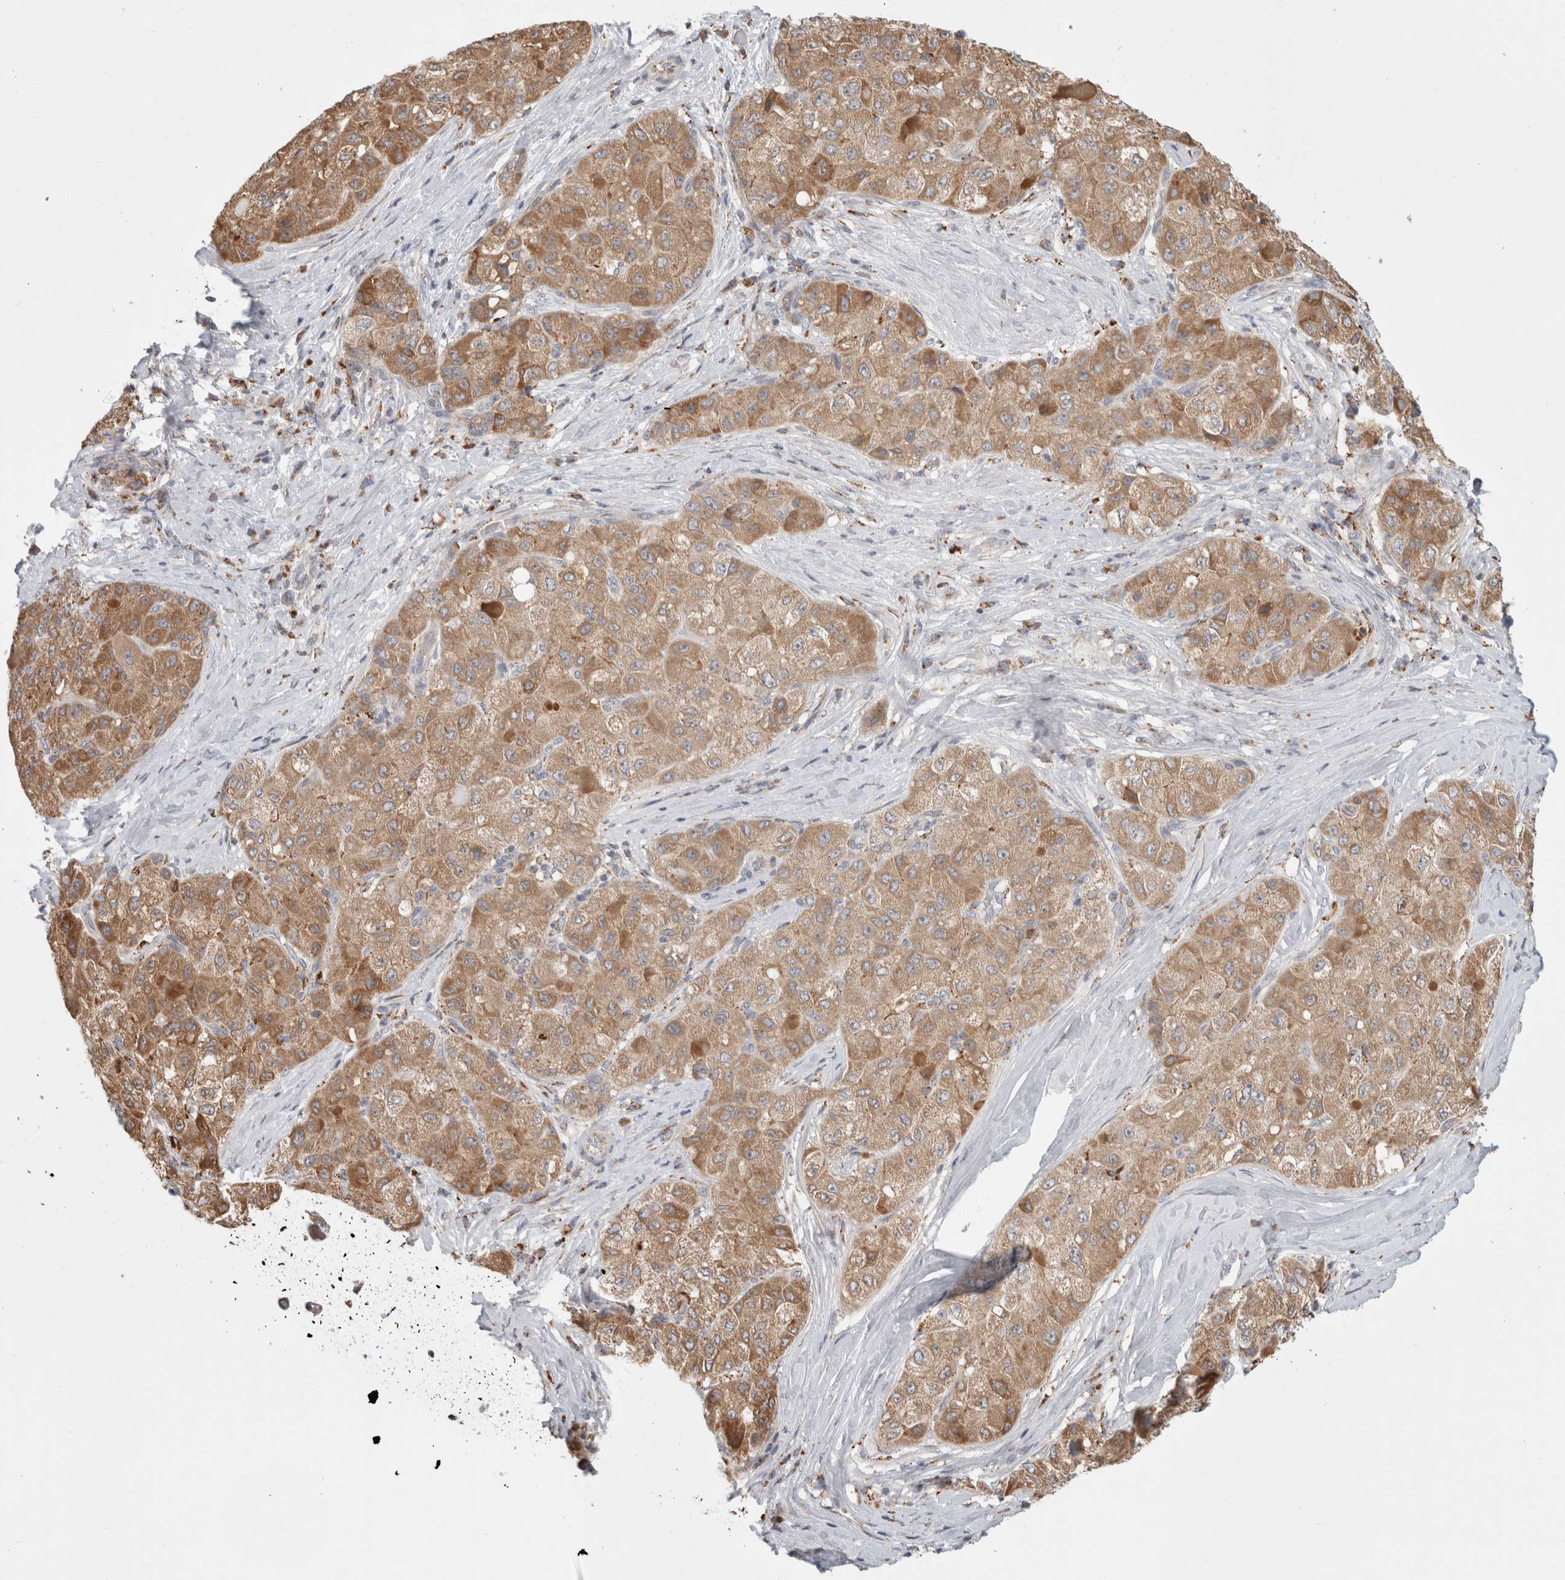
{"staining": {"intensity": "moderate", "quantity": ">75%", "location": "cytoplasmic/membranous"}, "tissue": "liver cancer", "cell_type": "Tumor cells", "image_type": "cancer", "snomed": [{"axis": "morphology", "description": "Carcinoma, Hepatocellular, NOS"}, {"axis": "topography", "description": "Liver"}], "caption": "Hepatocellular carcinoma (liver) tissue exhibits moderate cytoplasmic/membranous expression in about >75% of tumor cells, visualized by immunohistochemistry.", "gene": "HROB", "patient": {"sex": "male", "age": 80}}